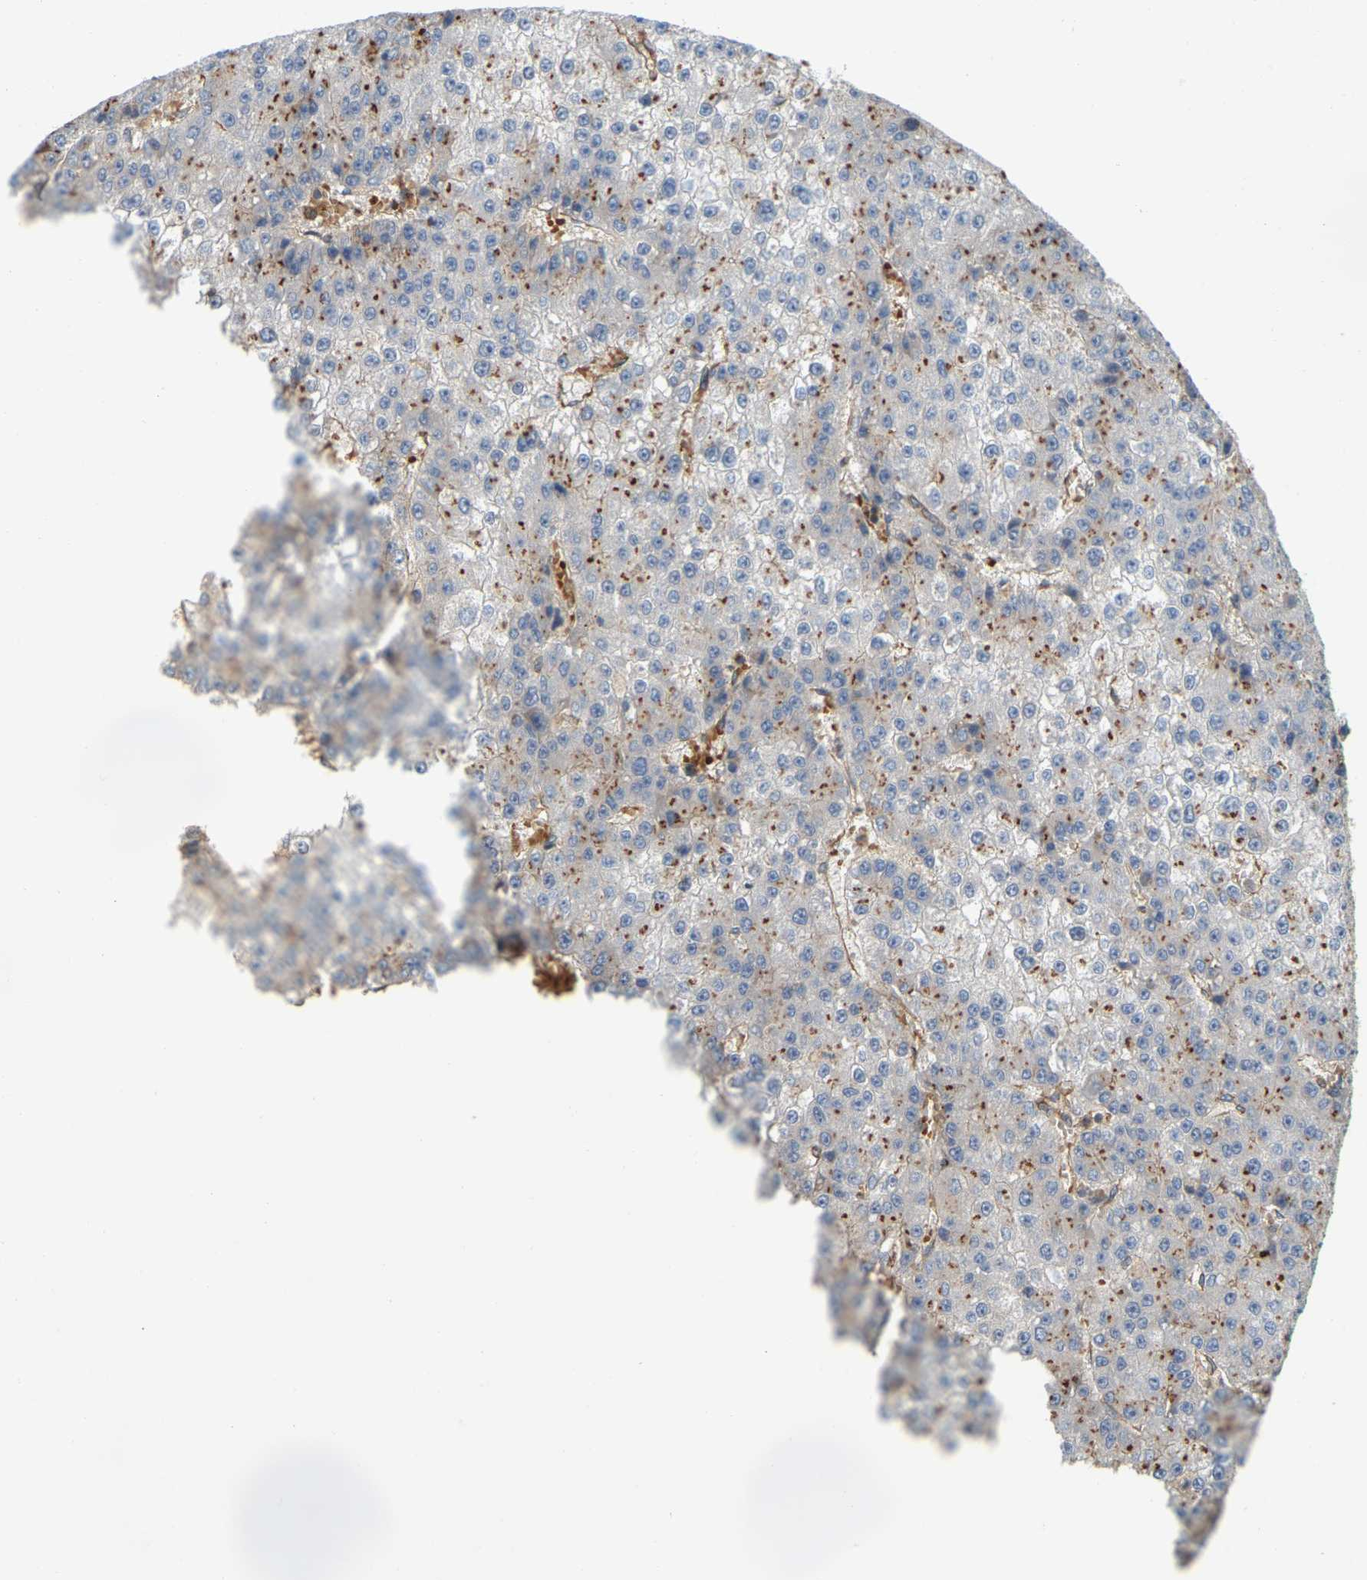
{"staining": {"intensity": "moderate", "quantity": "25%-75%", "location": "cytoplasmic/membranous"}, "tissue": "liver cancer", "cell_type": "Tumor cells", "image_type": "cancer", "snomed": [{"axis": "morphology", "description": "Carcinoma, Hepatocellular, NOS"}, {"axis": "topography", "description": "Liver"}], "caption": "About 25%-75% of tumor cells in hepatocellular carcinoma (liver) exhibit moderate cytoplasmic/membranous protein expression as visualized by brown immunohistochemical staining.", "gene": "AKAP13", "patient": {"sex": "female", "age": 73}}